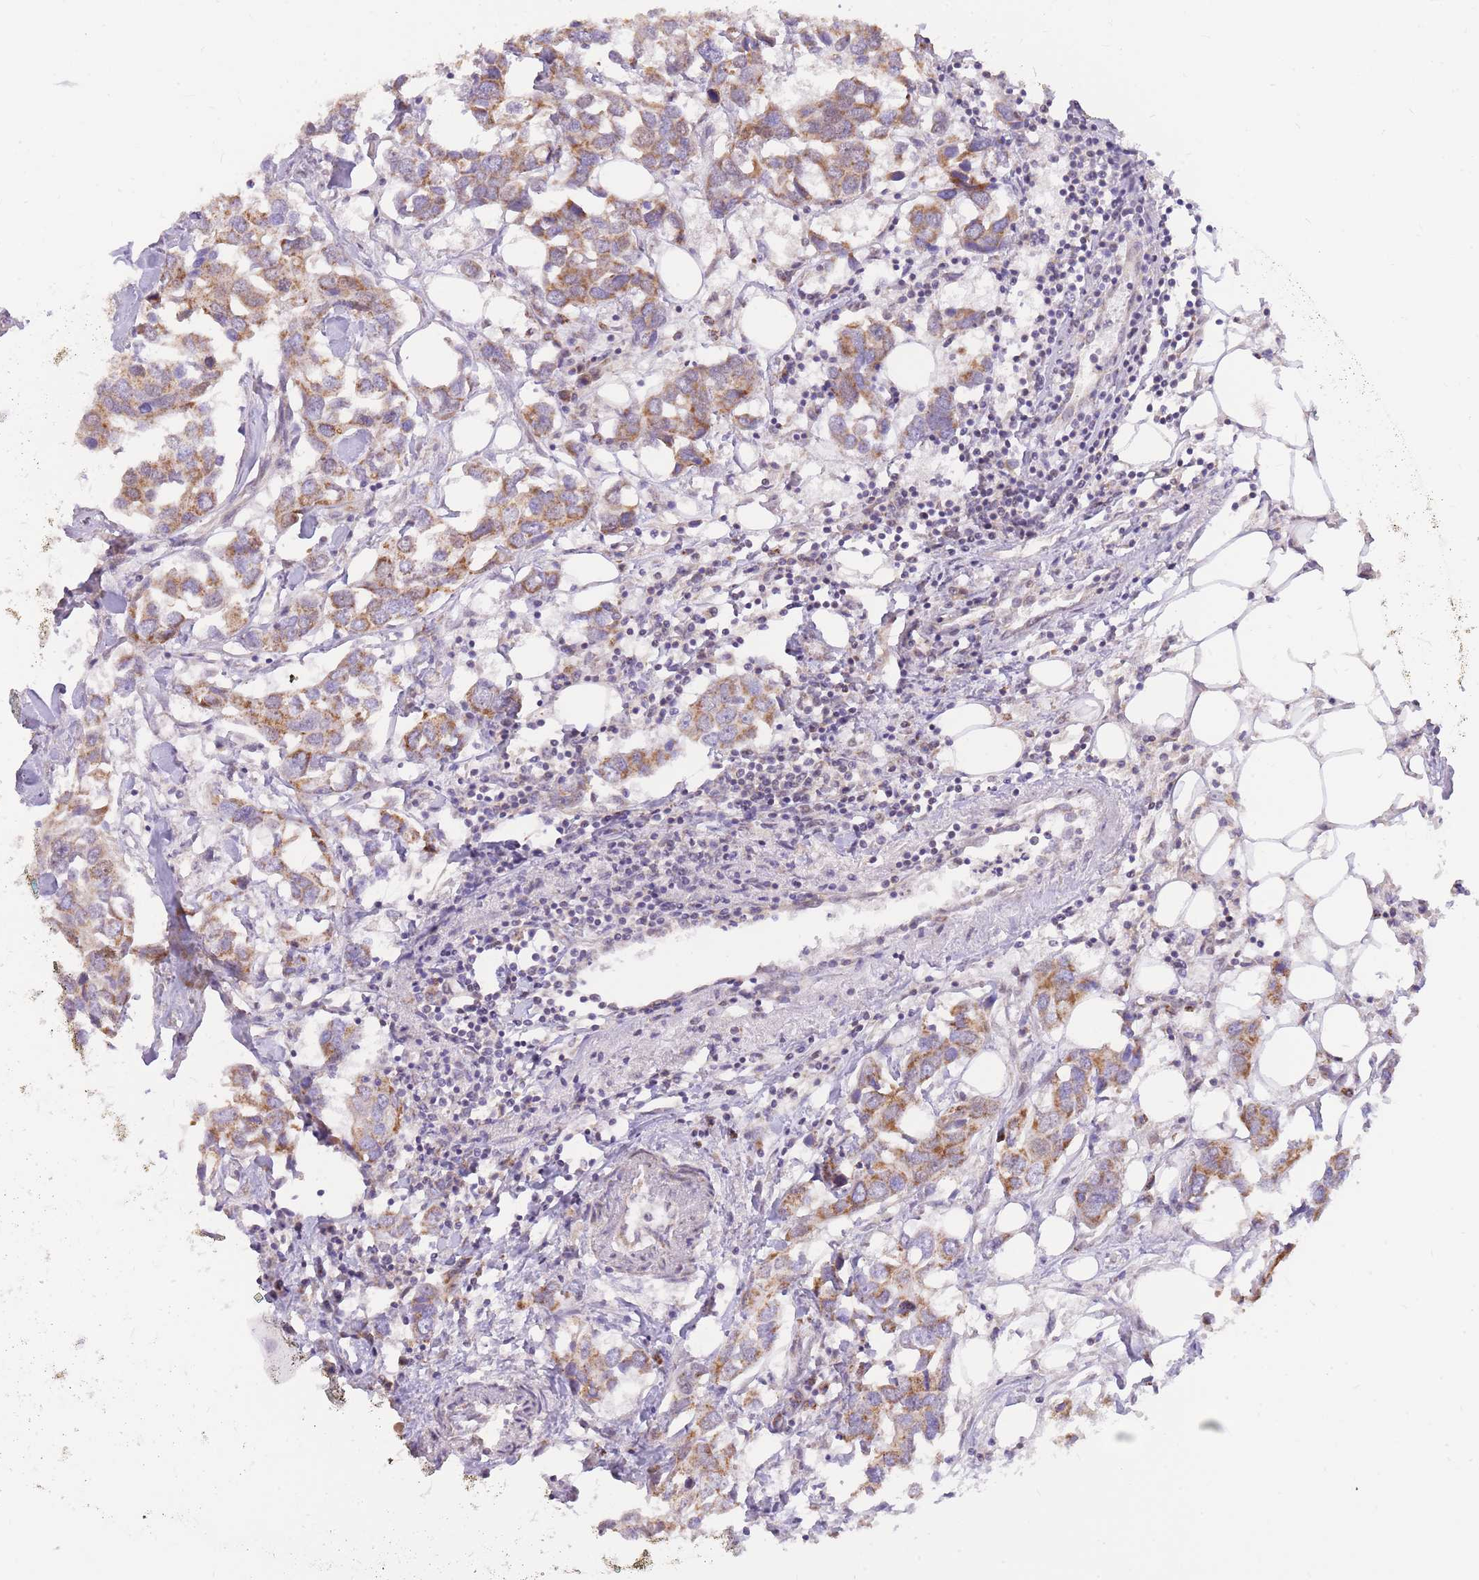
{"staining": {"intensity": "moderate", "quantity": ">75%", "location": "cytoplasmic/membranous"}, "tissue": "breast cancer", "cell_type": "Tumor cells", "image_type": "cancer", "snomed": [{"axis": "morphology", "description": "Duct carcinoma"}, {"axis": "topography", "description": "Breast"}], "caption": "Immunohistochemical staining of human breast cancer reveals moderate cytoplasmic/membranous protein positivity in approximately >75% of tumor cells.", "gene": "MINDY2", "patient": {"sex": "female", "age": 83}}